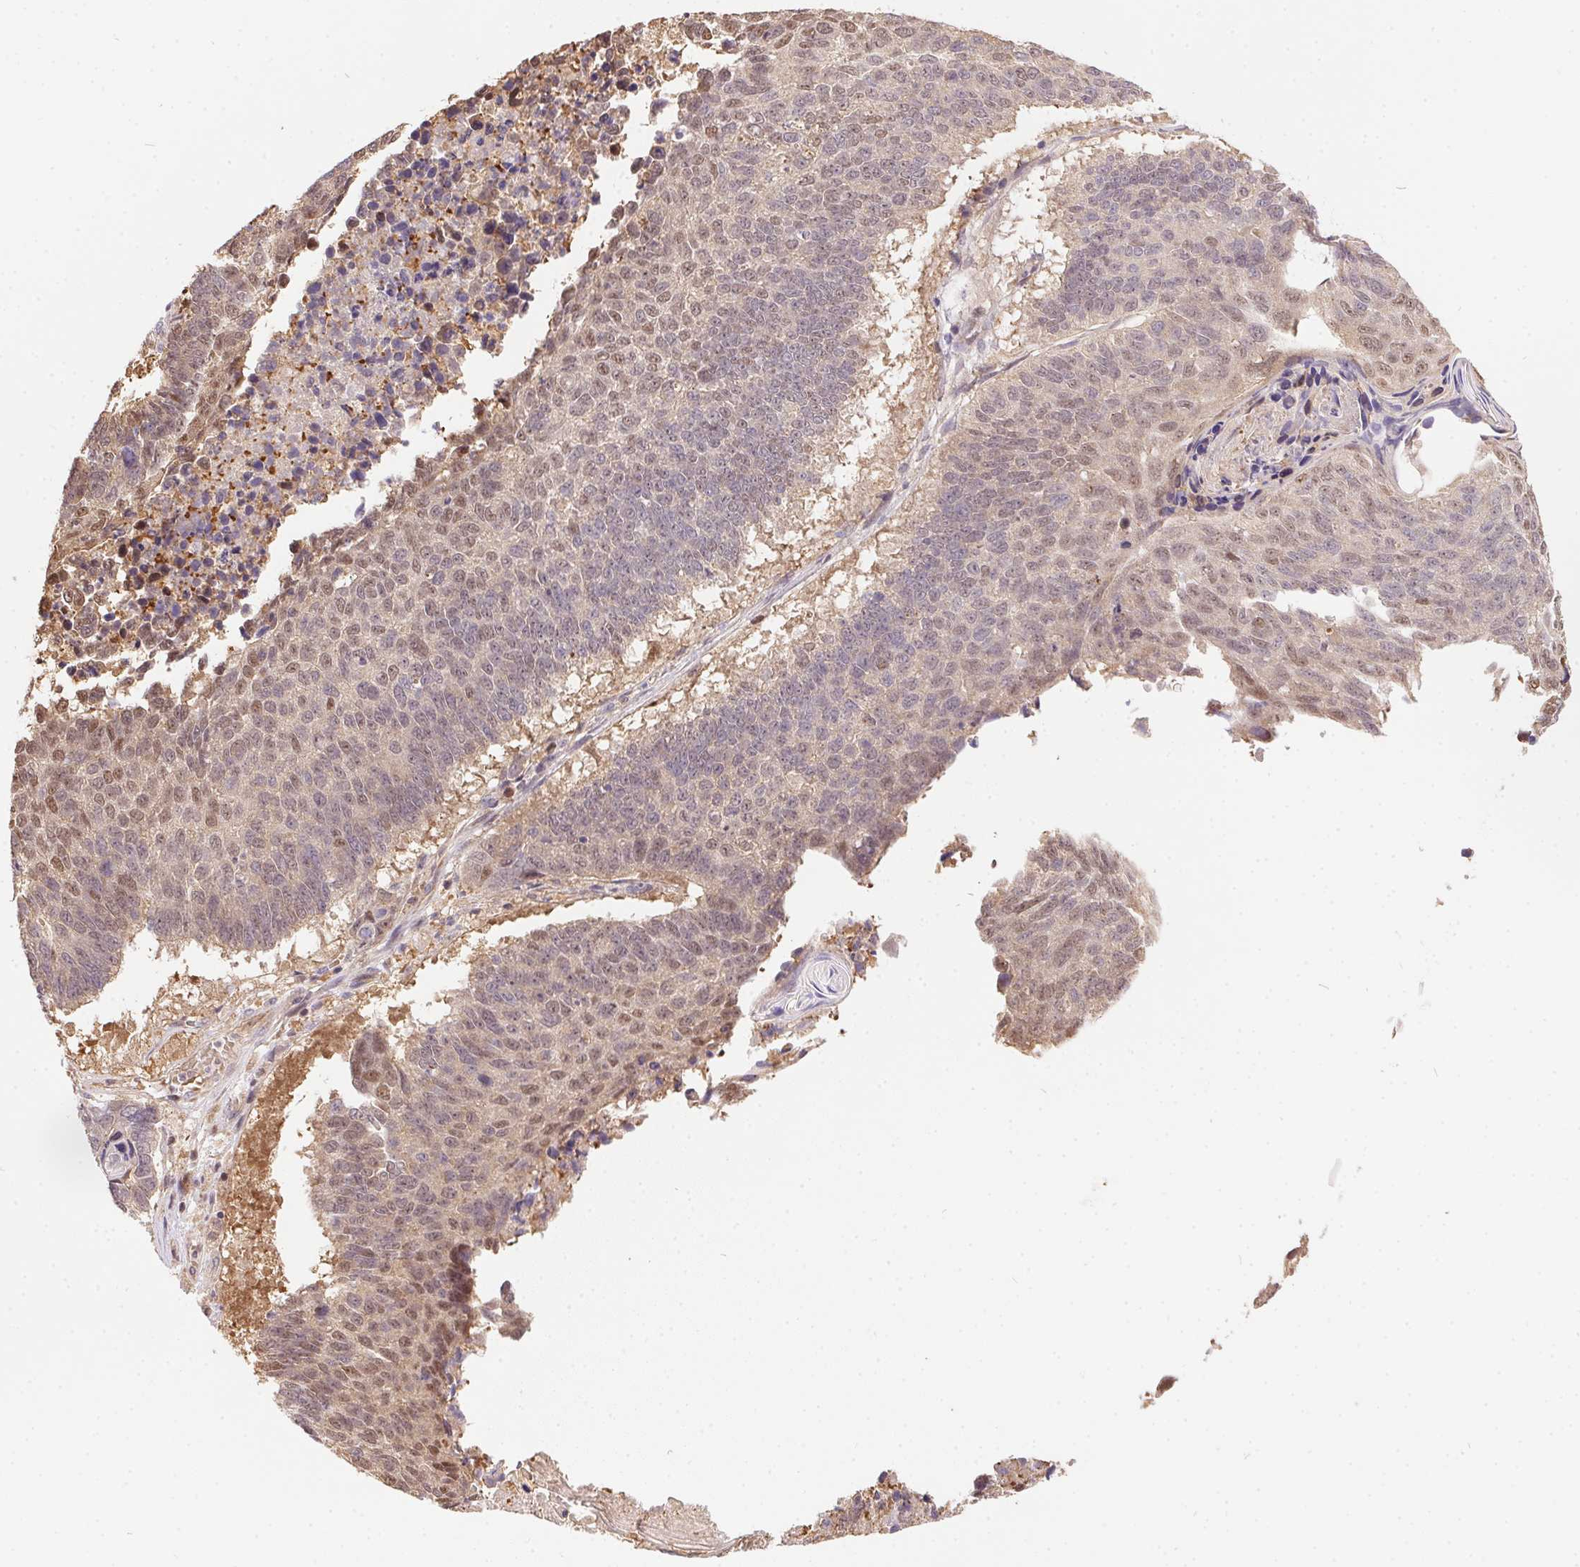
{"staining": {"intensity": "moderate", "quantity": "<25%", "location": "nuclear"}, "tissue": "lung cancer", "cell_type": "Tumor cells", "image_type": "cancer", "snomed": [{"axis": "morphology", "description": "Squamous cell carcinoma, NOS"}, {"axis": "topography", "description": "Lung"}], "caption": "Protein staining of lung cancer (squamous cell carcinoma) tissue exhibits moderate nuclear positivity in approximately <25% of tumor cells. (DAB (3,3'-diaminobenzidine) IHC, brown staining for protein, blue staining for nuclei).", "gene": "NUDT16", "patient": {"sex": "male", "age": 73}}